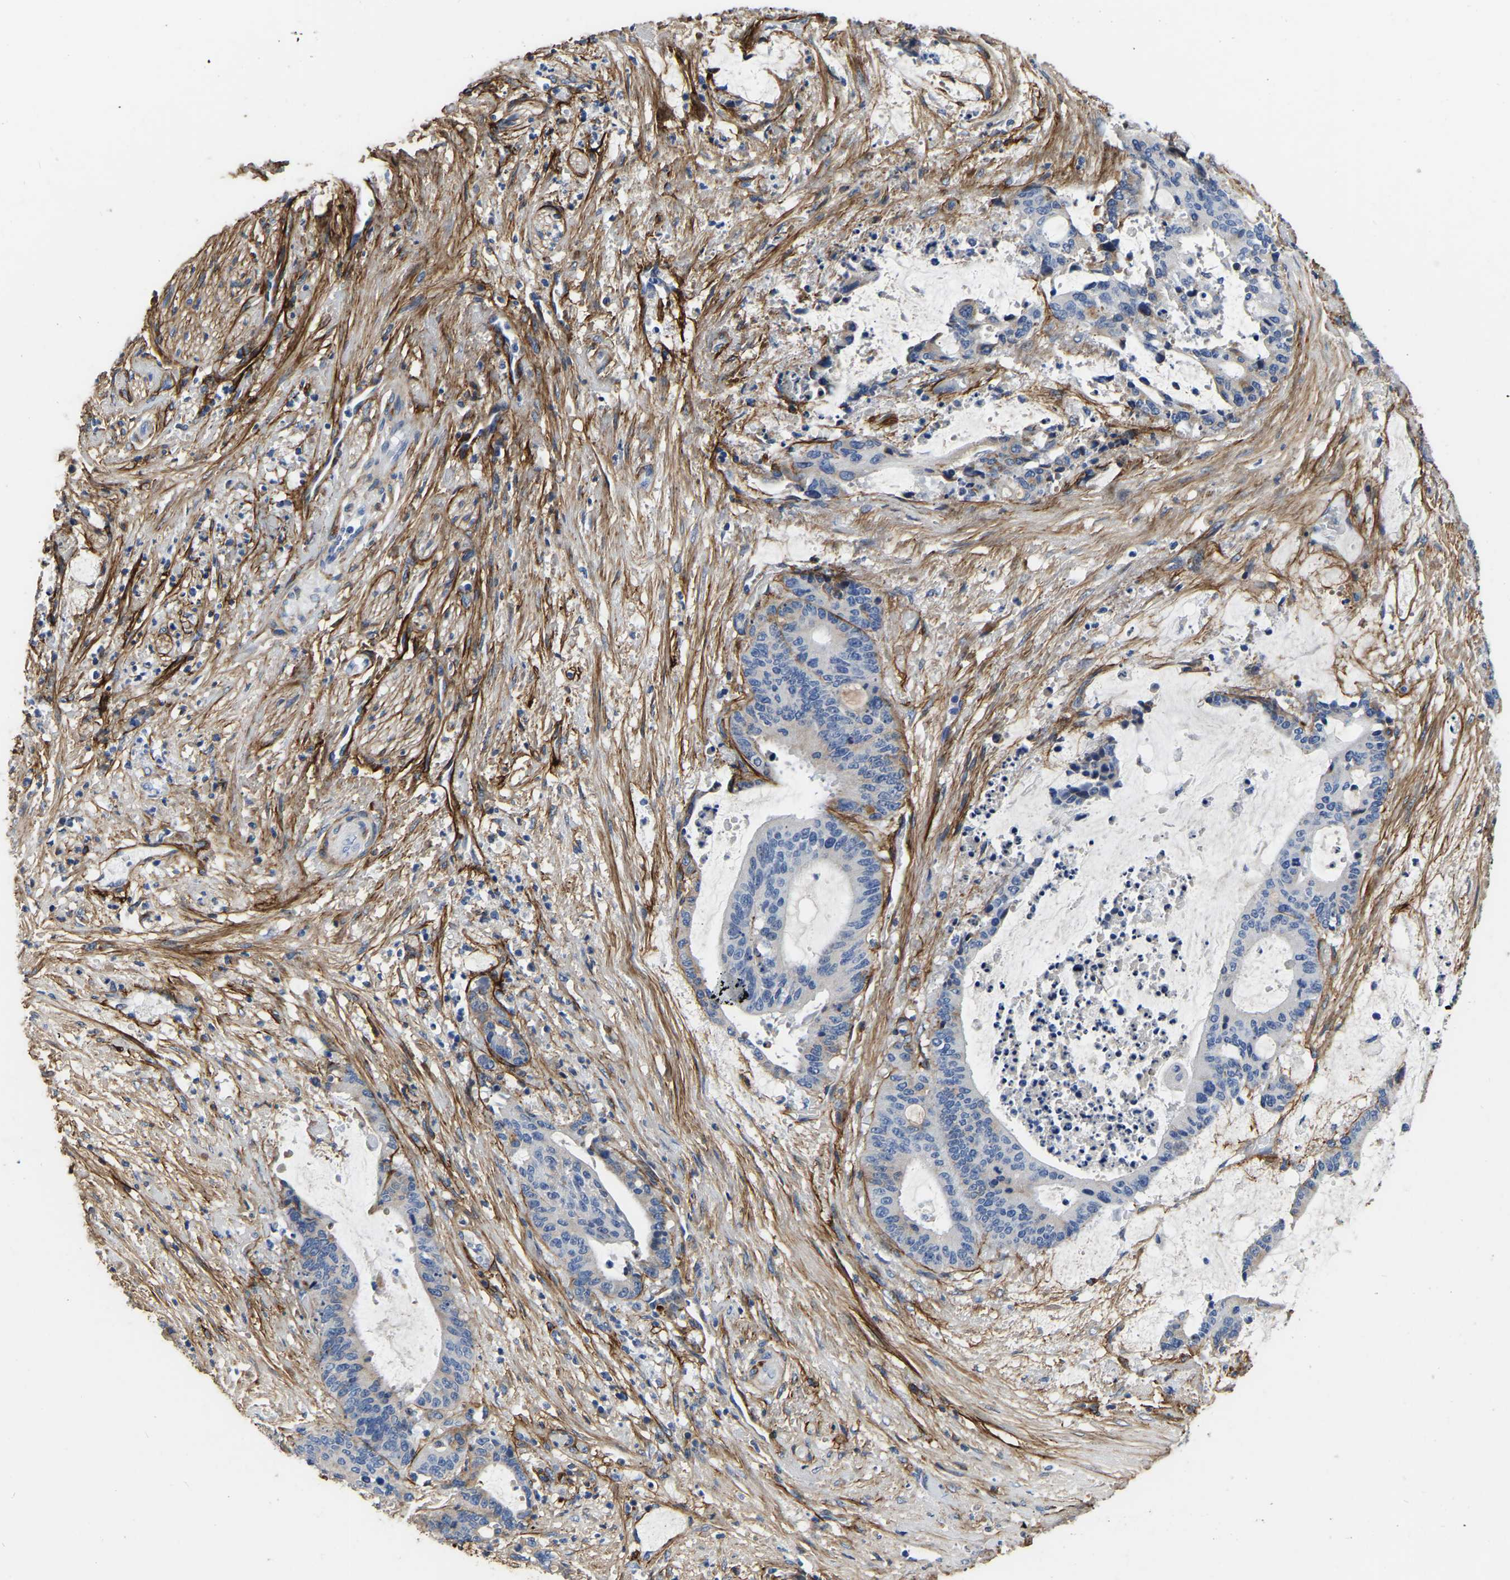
{"staining": {"intensity": "negative", "quantity": "none", "location": "none"}, "tissue": "liver cancer", "cell_type": "Tumor cells", "image_type": "cancer", "snomed": [{"axis": "morphology", "description": "Normal tissue, NOS"}, {"axis": "morphology", "description": "Cholangiocarcinoma"}, {"axis": "topography", "description": "Liver"}, {"axis": "topography", "description": "Peripheral nerve tissue"}], "caption": "Immunohistochemistry of liver cholangiocarcinoma demonstrates no positivity in tumor cells. (Stains: DAB IHC with hematoxylin counter stain, Microscopy: brightfield microscopy at high magnification).", "gene": "COL6A1", "patient": {"sex": "female", "age": 73}}